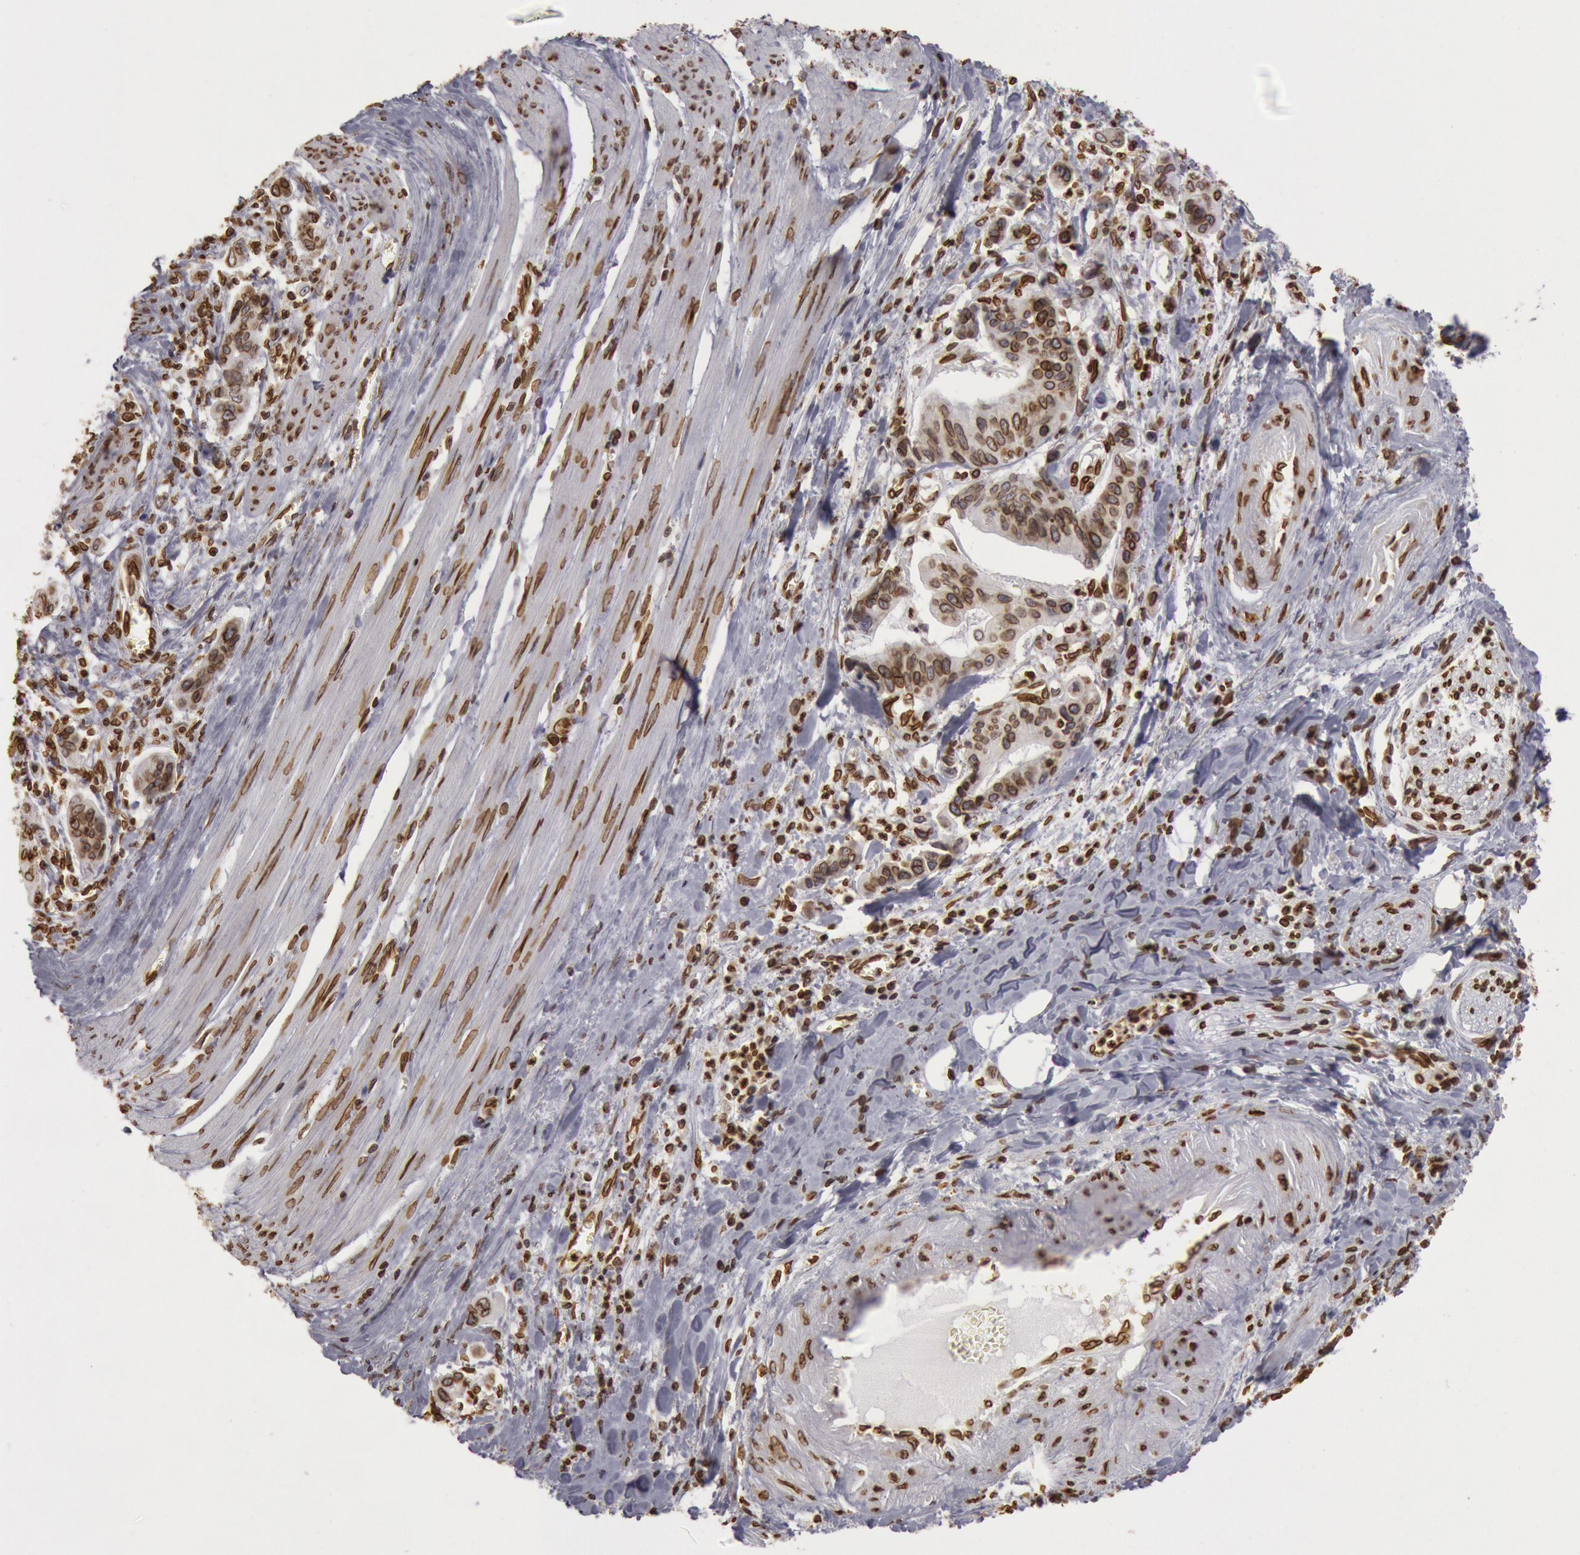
{"staining": {"intensity": "strong", "quantity": ">75%", "location": "cytoplasmic/membranous,nuclear"}, "tissue": "stomach cancer", "cell_type": "Tumor cells", "image_type": "cancer", "snomed": [{"axis": "morphology", "description": "Adenocarcinoma, NOS"}, {"axis": "topography", "description": "Stomach, upper"}], "caption": "Protein staining shows strong cytoplasmic/membranous and nuclear expression in approximately >75% of tumor cells in stomach adenocarcinoma.", "gene": "SUN2", "patient": {"sex": "male", "age": 80}}